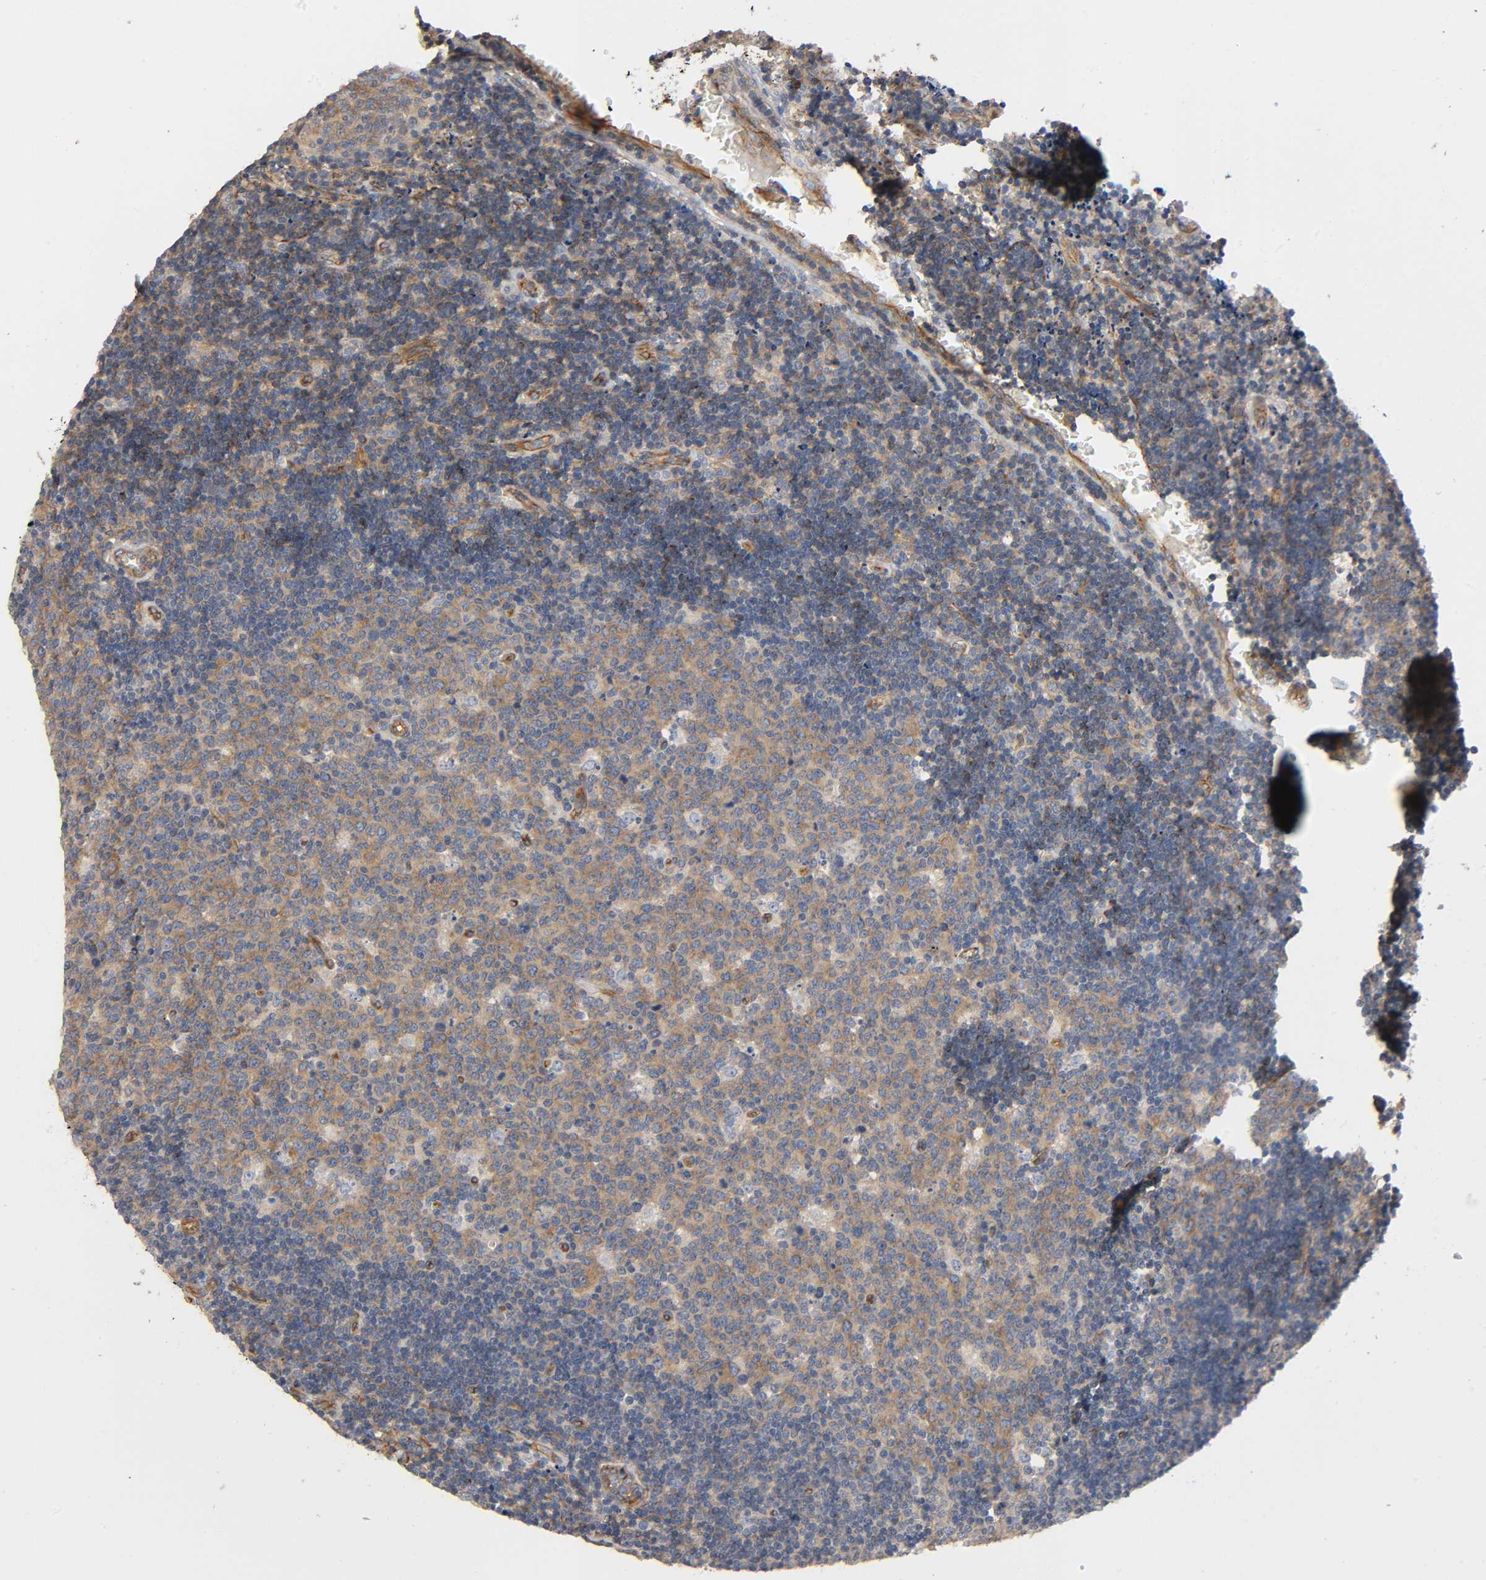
{"staining": {"intensity": "moderate", "quantity": ">75%", "location": "cytoplasmic/membranous"}, "tissue": "lymph node", "cell_type": "Germinal center cells", "image_type": "normal", "snomed": [{"axis": "morphology", "description": "Normal tissue, NOS"}, {"axis": "topography", "description": "Lymph node"}, {"axis": "topography", "description": "Salivary gland"}], "caption": "A brown stain labels moderate cytoplasmic/membranous expression of a protein in germinal center cells of unremarkable lymph node.", "gene": "MARS1", "patient": {"sex": "male", "age": 8}}